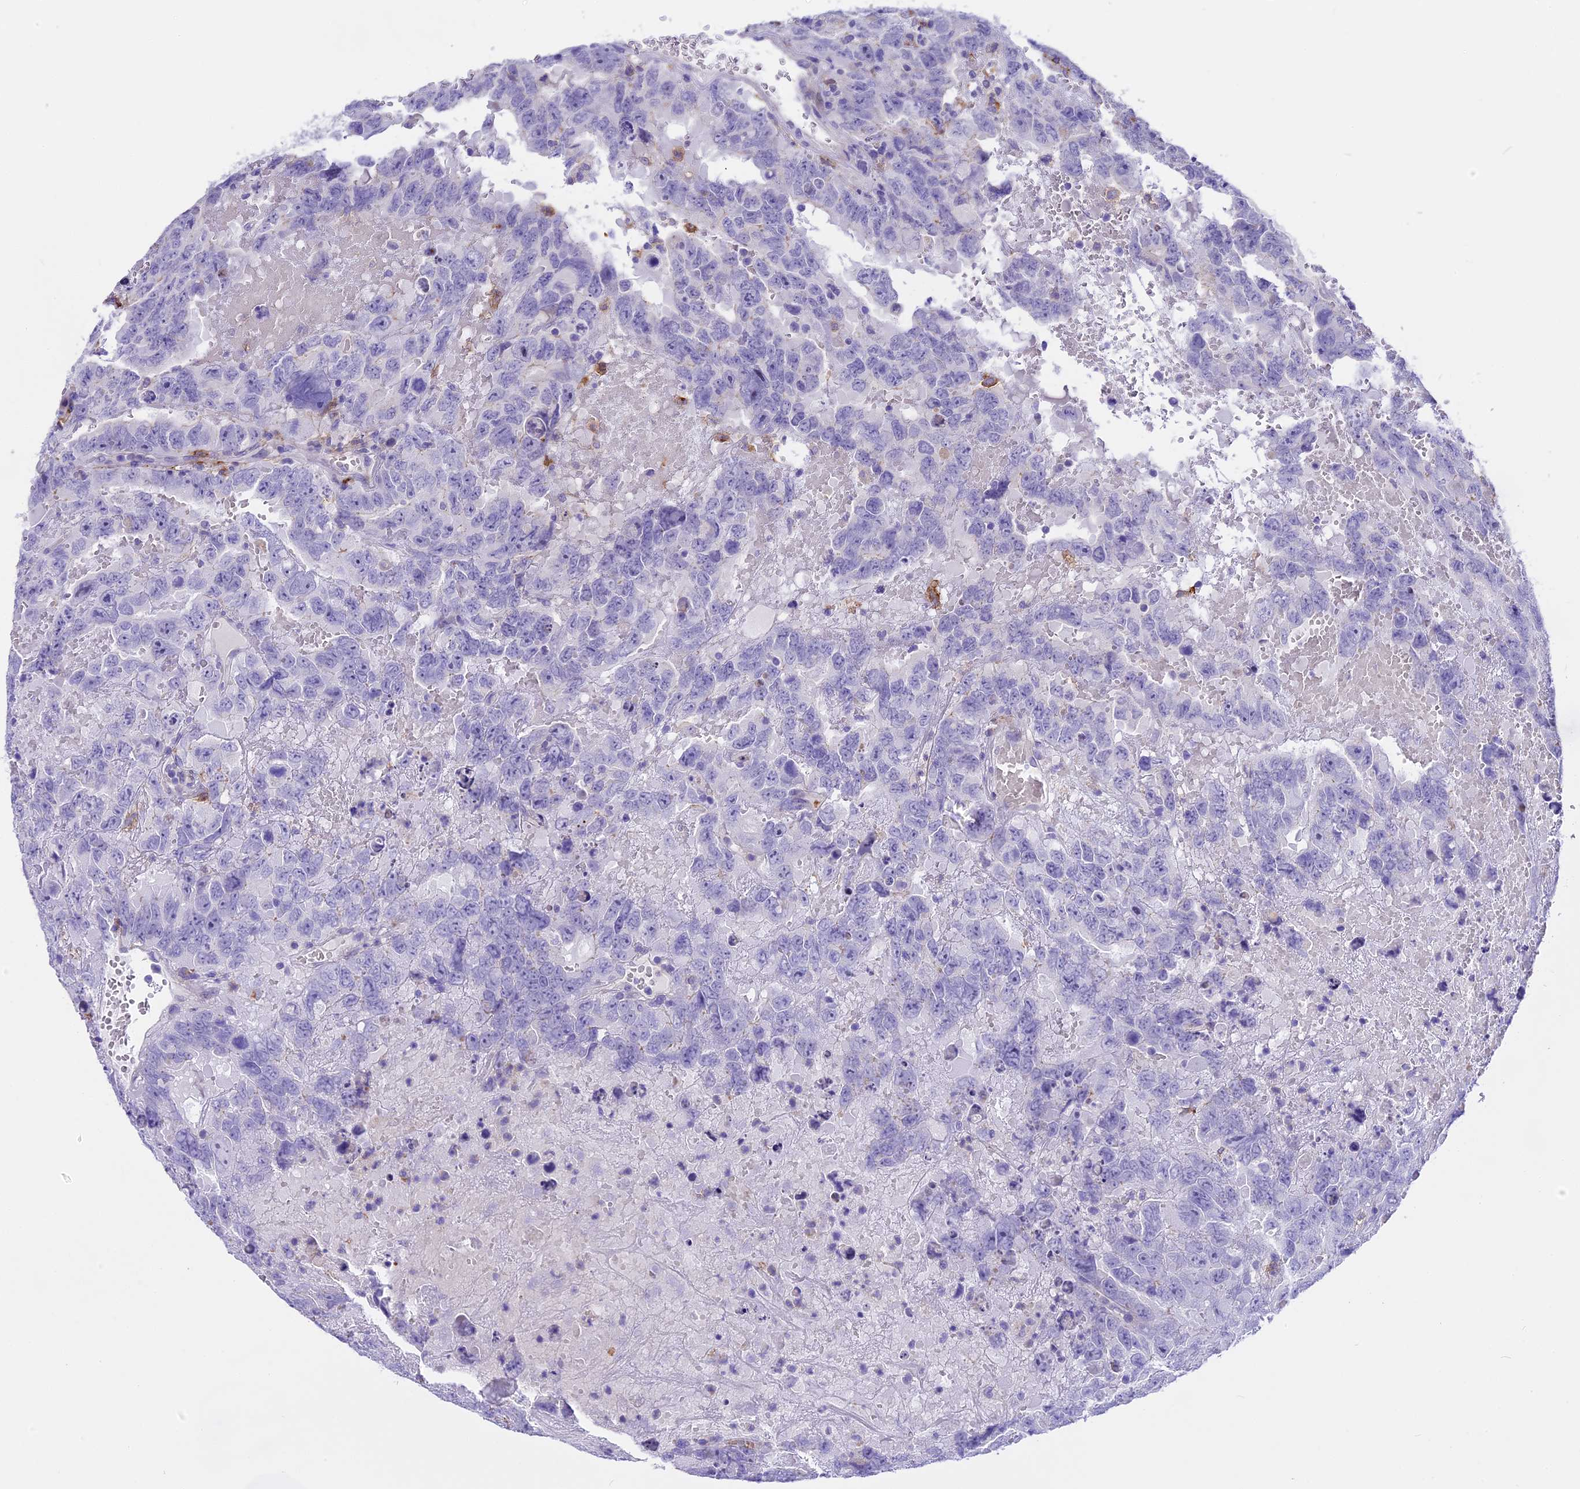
{"staining": {"intensity": "negative", "quantity": "none", "location": "none"}, "tissue": "testis cancer", "cell_type": "Tumor cells", "image_type": "cancer", "snomed": [{"axis": "morphology", "description": "Carcinoma, Embryonal, NOS"}, {"axis": "topography", "description": "Testis"}], "caption": "IHC of testis cancer displays no positivity in tumor cells.", "gene": "NOD2", "patient": {"sex": "male", "age": 45}}